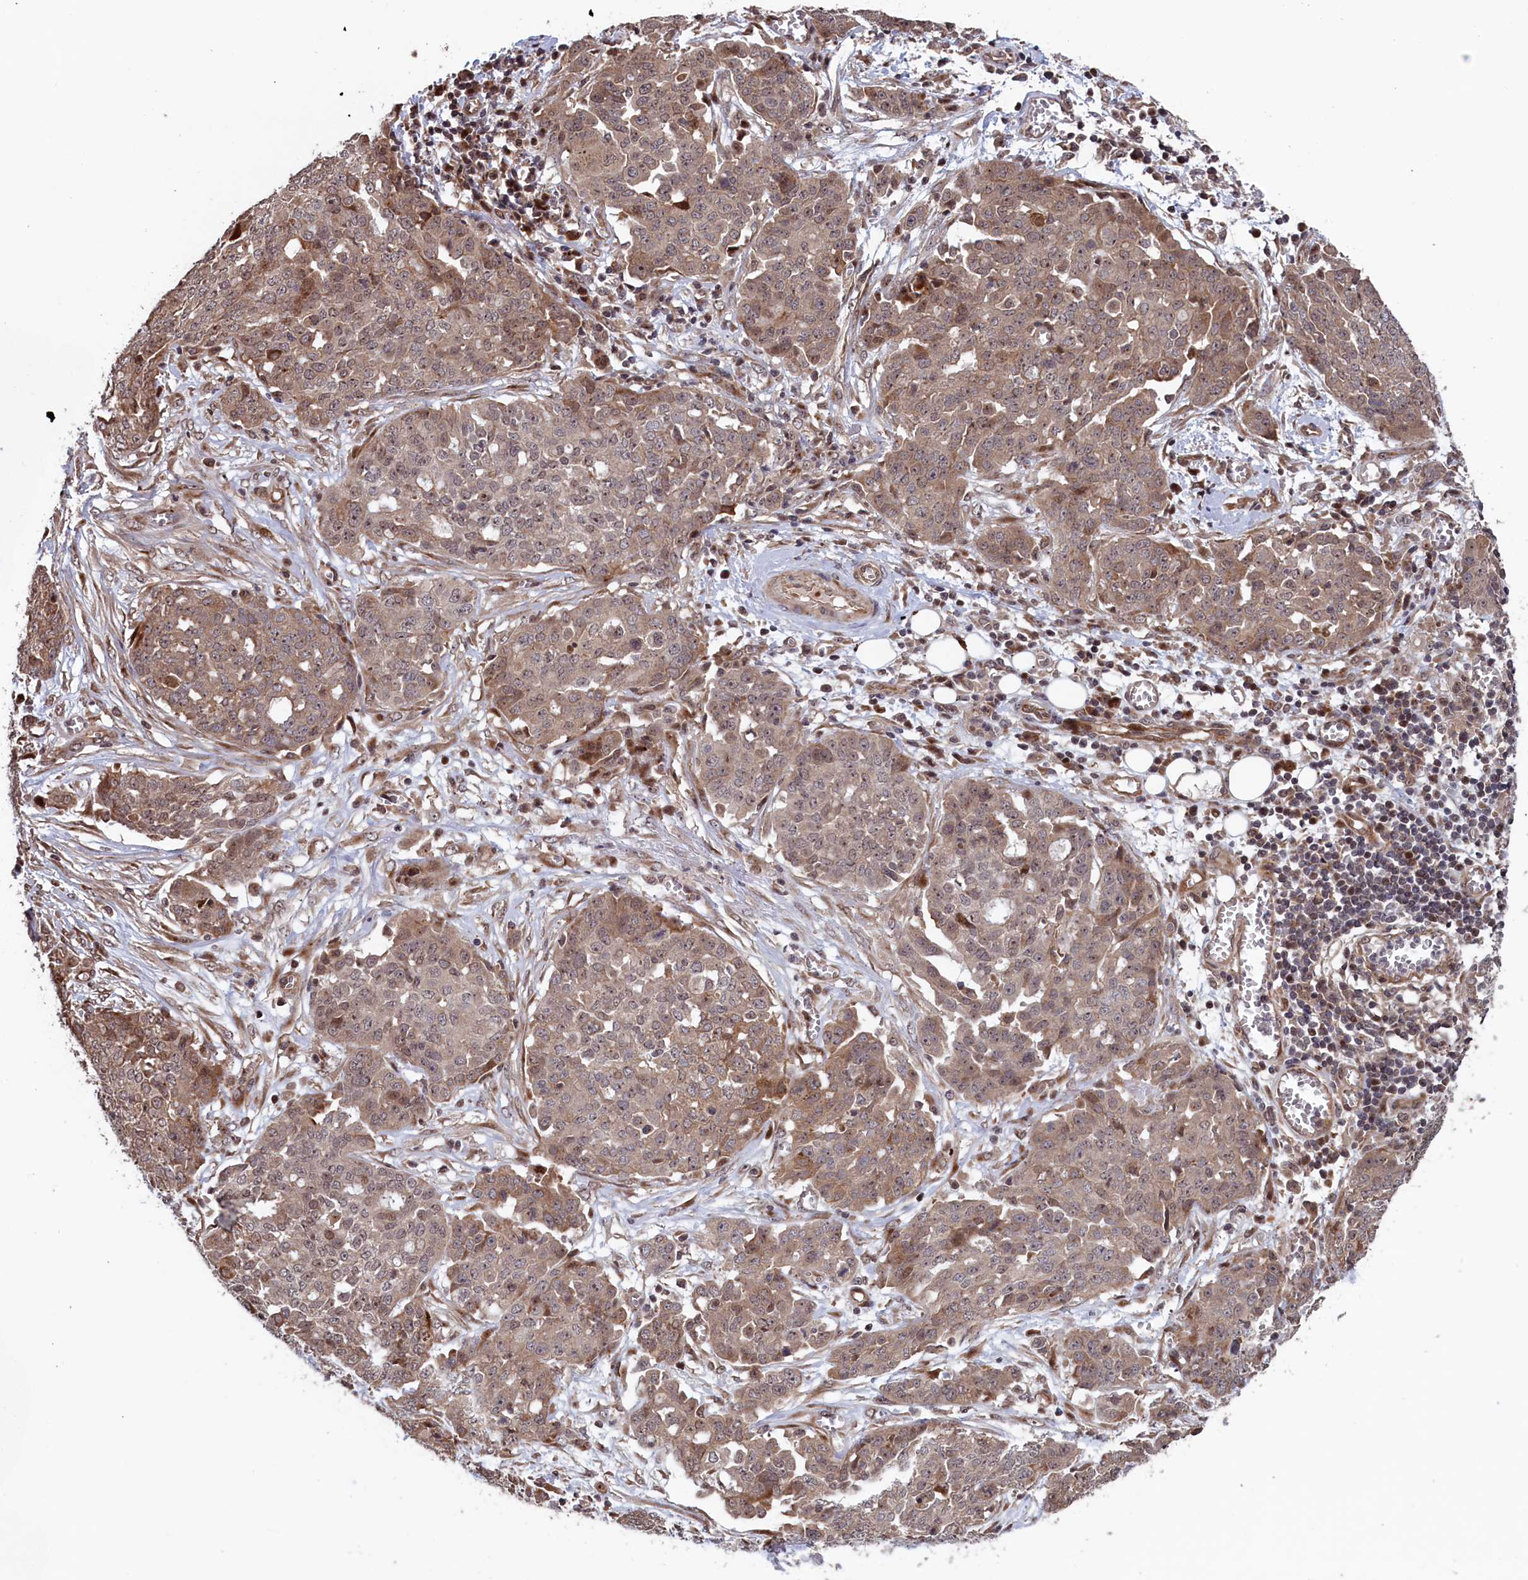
{"staining": {"intensity": "moderate", "quantity": "25%-75%", "location": "cytoplasmic/membranous,nuclear"}, "tissue": "ovarian cancer", "cell_type": "Tumor cells", "image_type": "cancer", "snomed": [{"axis": "morphology", "description": "Cystadenocarcinoma, serous, NOS"}, {"axis": "topography", "description": "Soft tissue"}, {"axis": "topography", "description": "Ovary"}], "caption": "The histopathology image shows staining of ovarian serous cystadenocarcinoma, revealing moderate cytoplasmic/membranous and nuclear protein expression (brown color) within tumor cells.", "gene": "LSG1", "patient": {"sex": "female", "age": 57}}